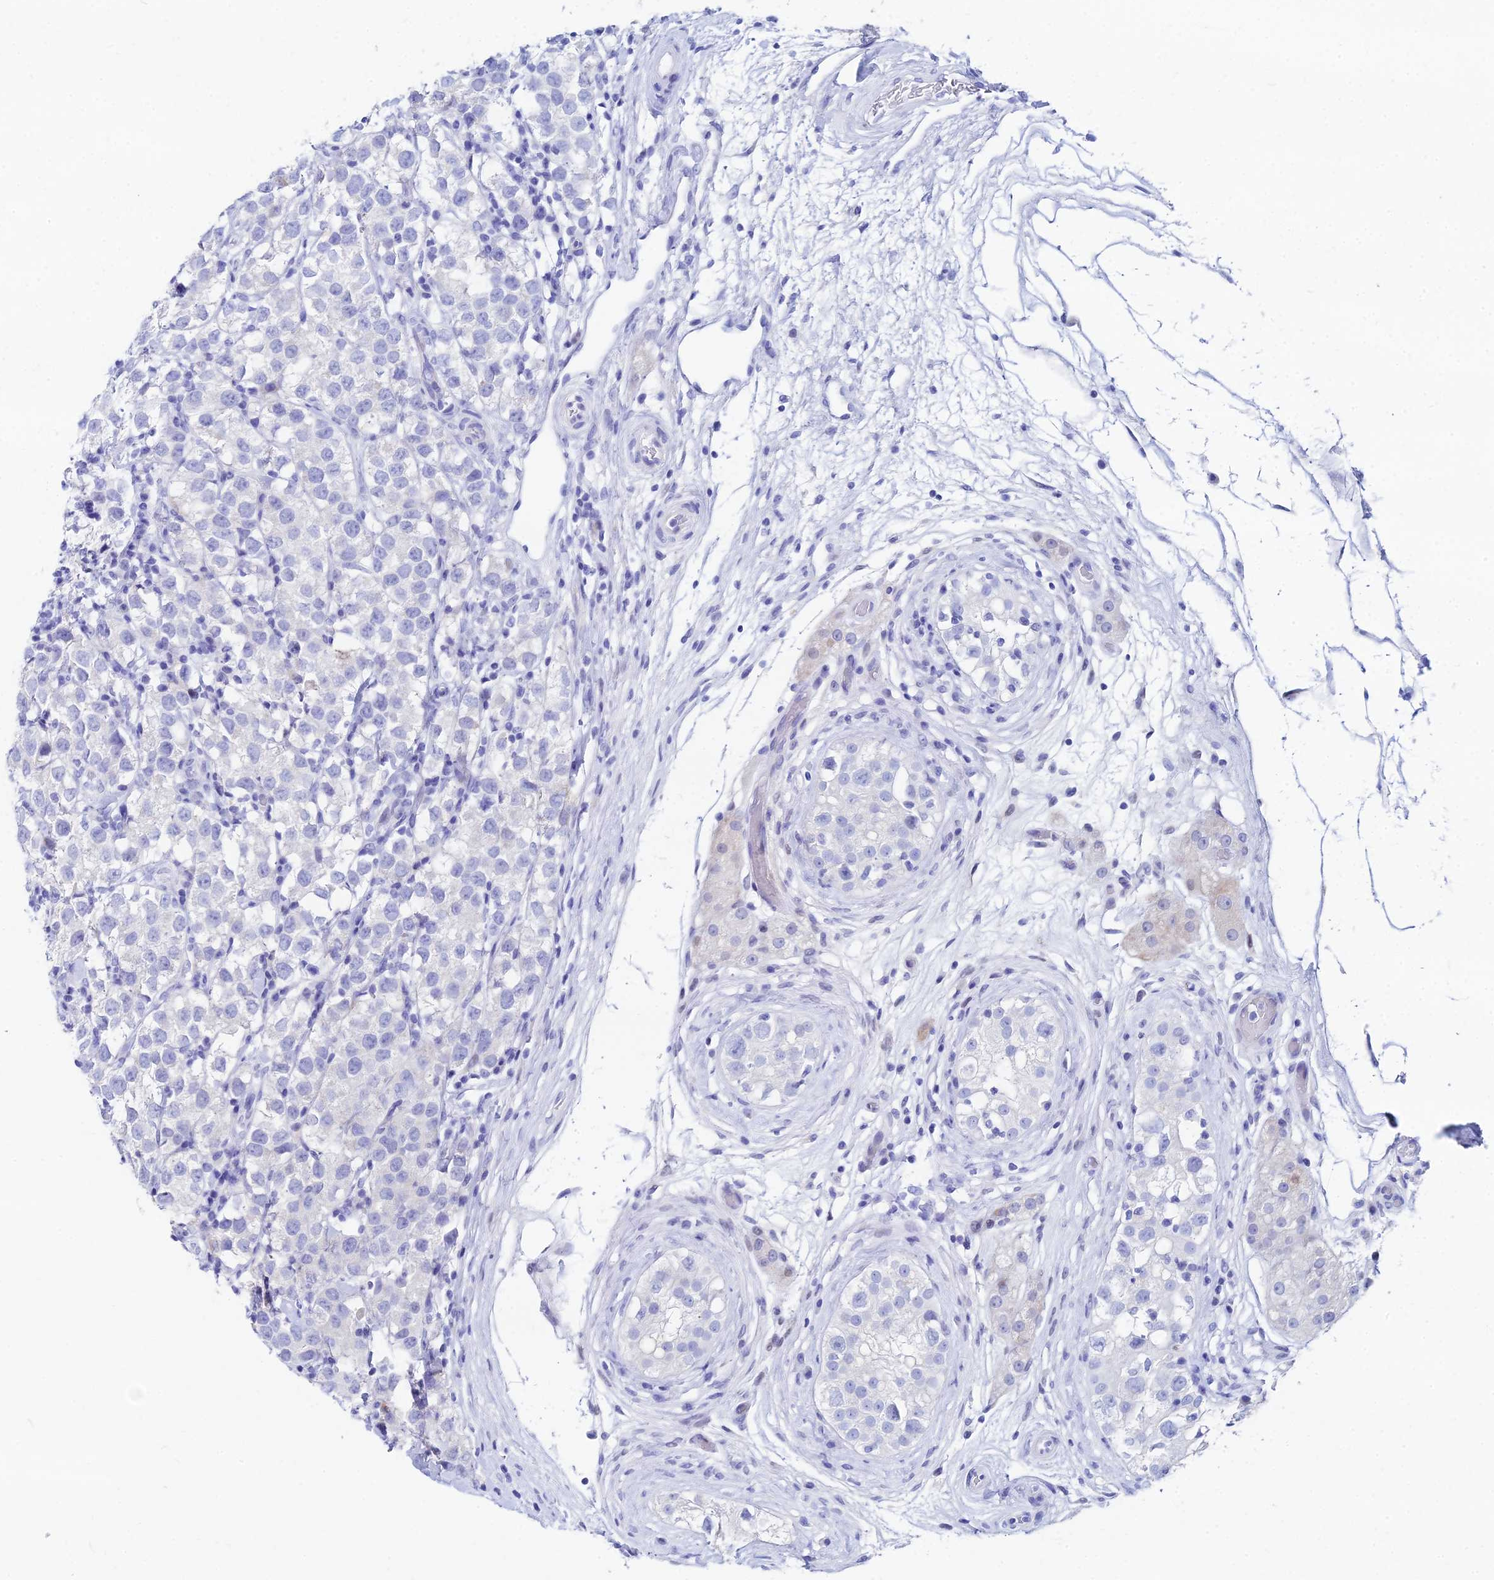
{"staining": {"intensity": "negative", "quantity": "none", "location": "none"}, "tissue": "testis cancer", "cell_type": "Tumor cells", "image_type": "cancer", "snomed": [{"axis": "morphology", "description": "Seminoma, NOS"}, {"axis": "topography", "description": "Testis"}], "caption": "DAB (3,3'-diaminobenzidine) immunohistochemical staining of human testis seminoma demonstrates no significant expression in tumor cells.", "gene": "HSPA1L", "patient": {"sex": "male", "age": 34}}